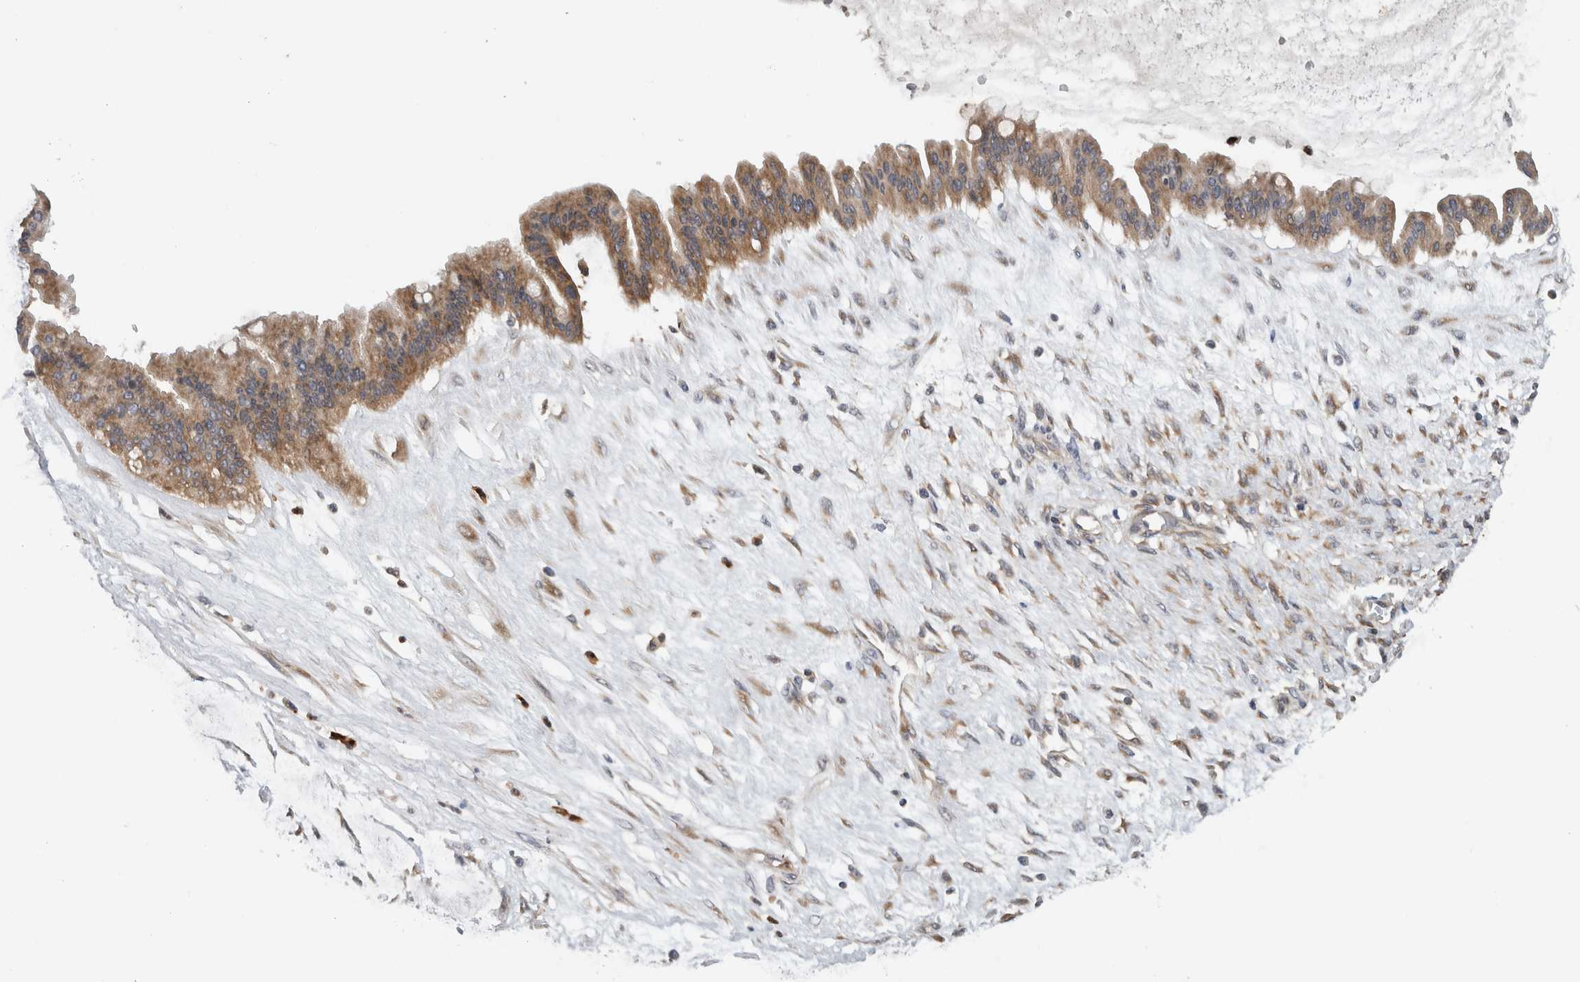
{"staining": {"intensity": "moderate", "quantity": ">75%", "location": "cytoplasmic/membranous"}, "tissue": "ovarian cancer", "cell_type": "Tumor cells", "image_type": "cancer", "snomed": [{"axis": "morphology", "description": "Cystadenocarcinoma, mucinous, NOS"}, {"axis": "topography", "description": "Ovary"}], "caption": "About >75% of tumor cells in human ovarian cancer display moderate cytoplasmic/membranous protein expression as visualized by brown immunohistochemical staining.", "gene": "PDCD2", "patient": {"sex": "female", "age": 73}}